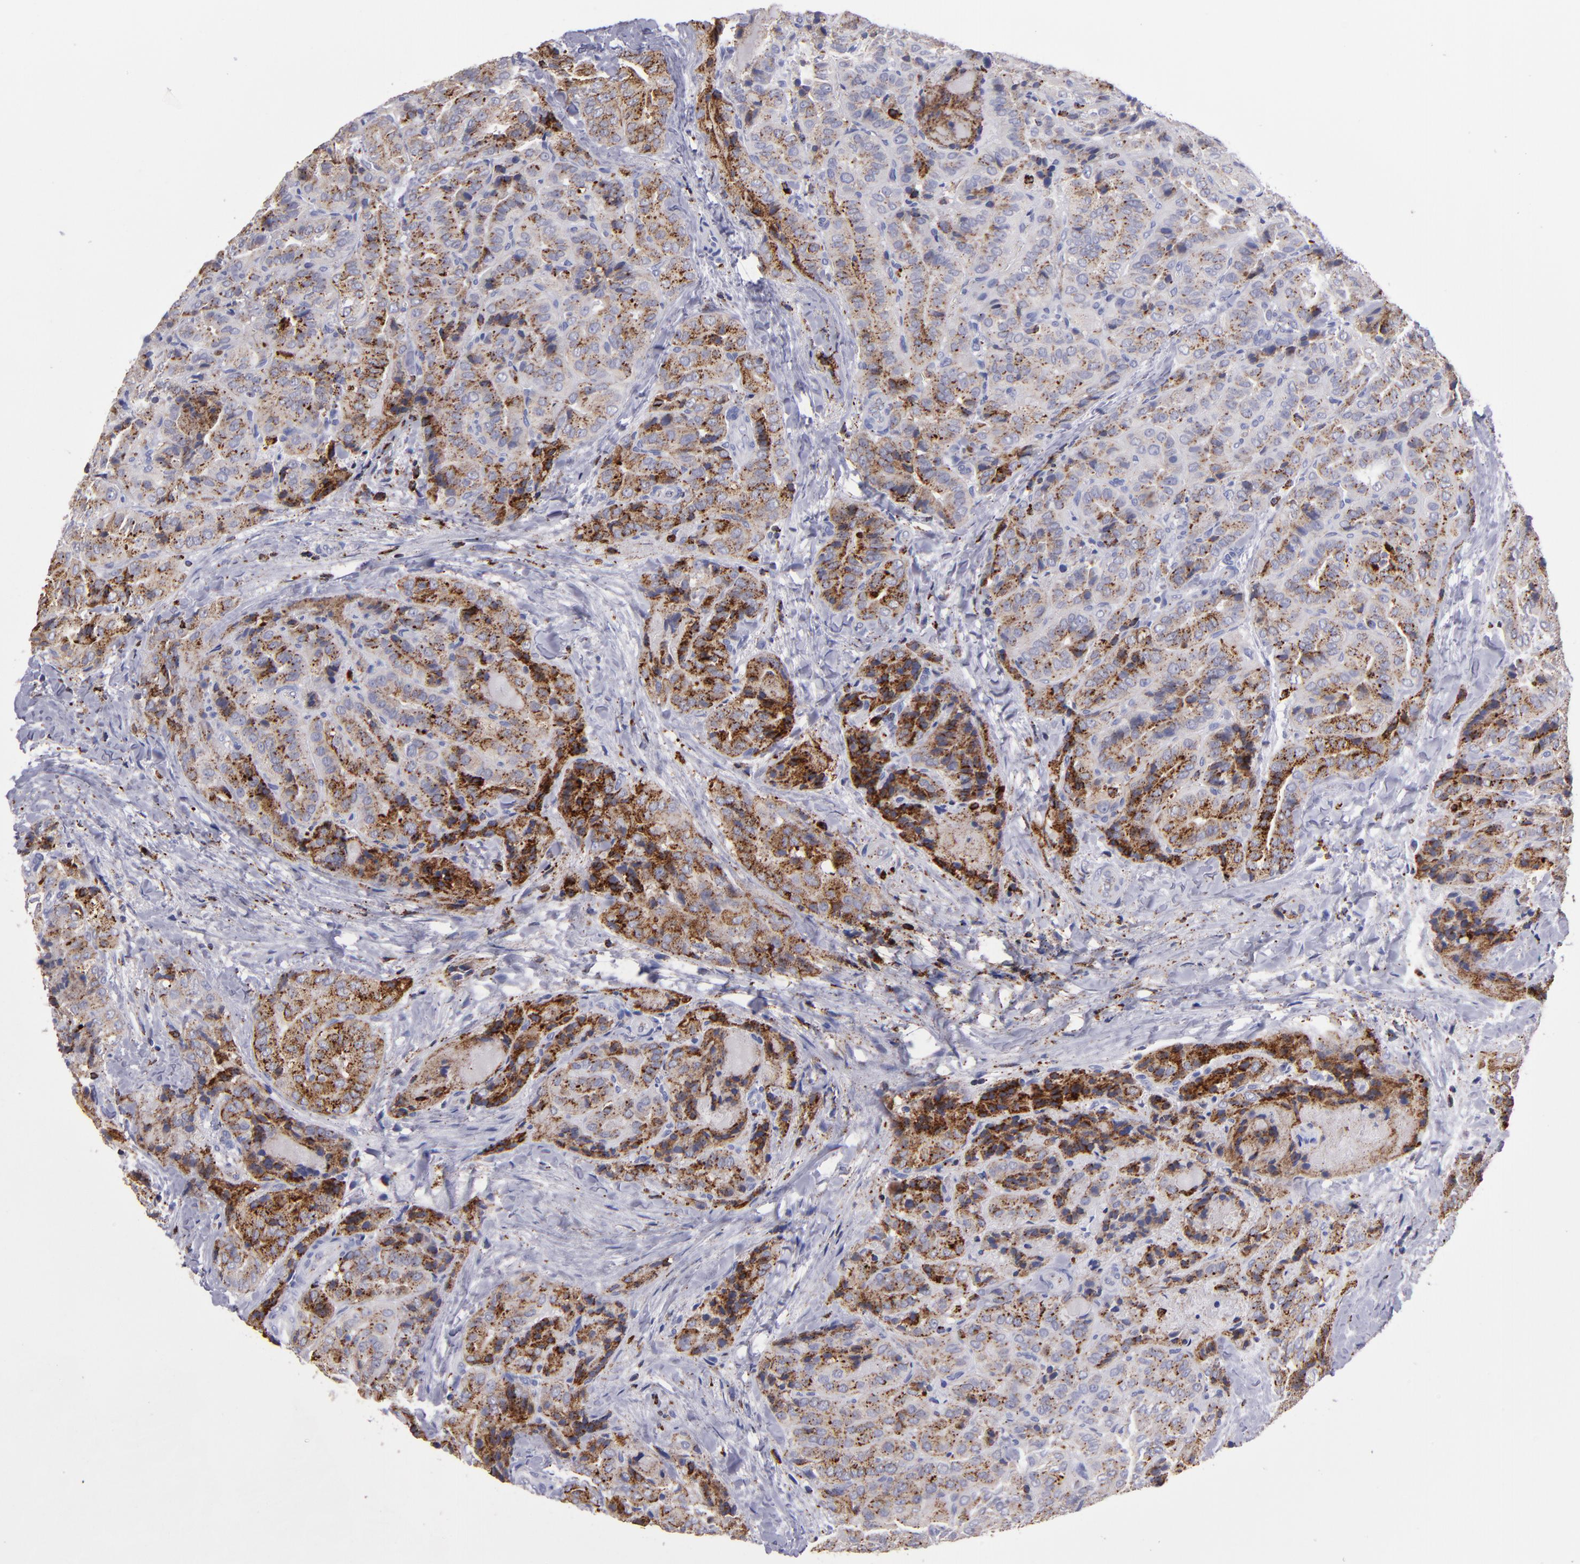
{"staining": {"intensity": "moderate", "quantity": ">75%", "location": "cytoplasmic/membranous"}, "tissue": "thyroid cancer", "cell_type": "Tumor cells", "image_type": "cancer", "snomed": [{"axis": "morphology", "description": "Papillary adenocarcinoma, NOS"}, {"axis": "topography", "description": "Thyroid gland"}], "caption": "This photomicrograph demonstrates immunohistochemistry (IHC) staining of human papillary adenocarcinoma (thyroid), with medium moderate cytoplasmic/membranous positivity in approximately >75% of tumor cells.", "gene": "CTSS", "patient": {"sex": "female", "age": 71}}